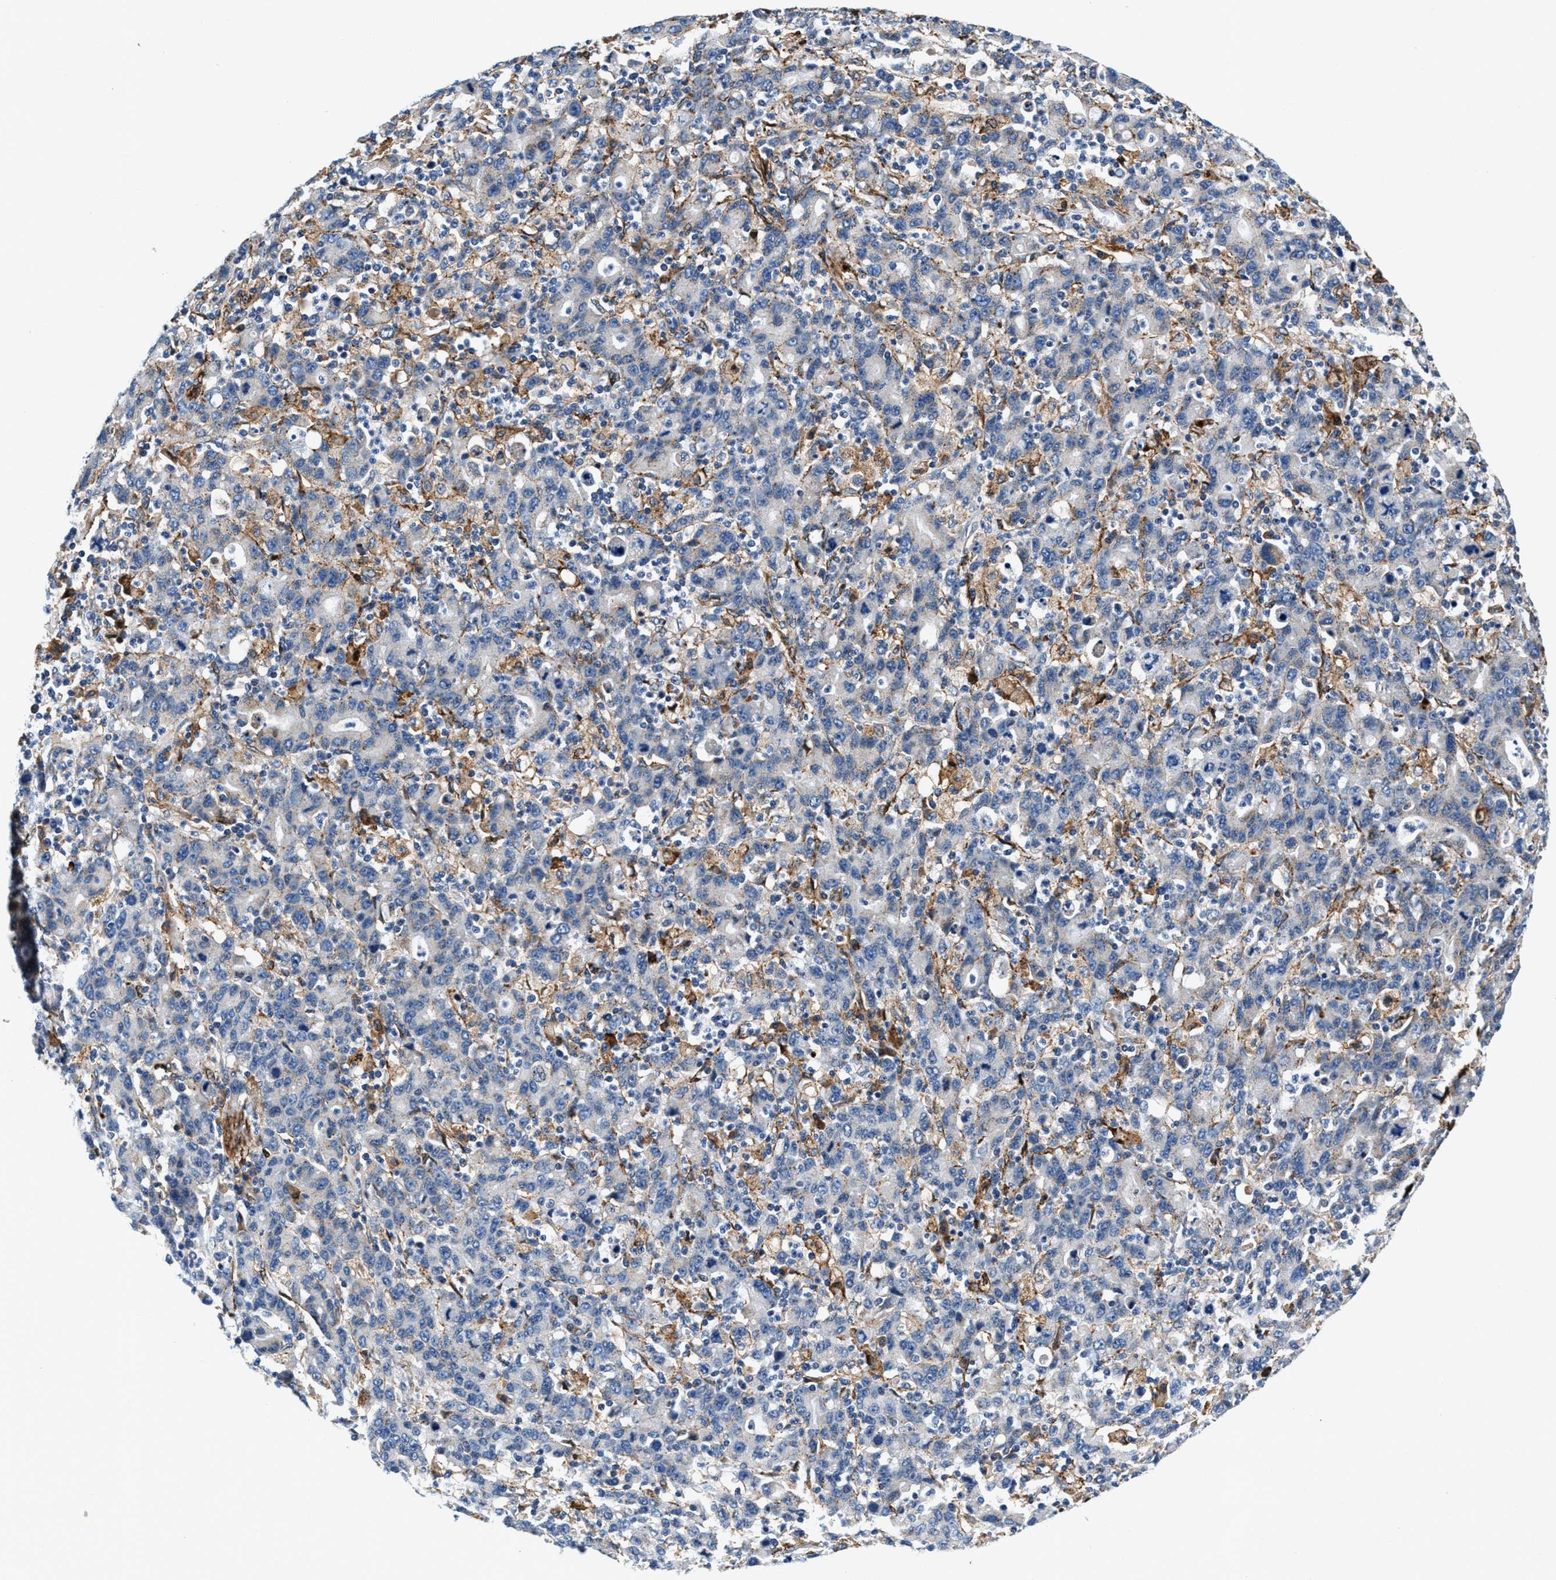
{"staining": {"intensity": "negative", "quantity": "none", "location": "none"}, "tissue": "stomach cancer", "cell_type": "Tumor cells", "image_type": "cancer", "snomed": [{"axis": "morphology", "description": "Adenocarcinoma, NOS"}, {"axis": "topography", "description": "Stomach, upper"}], "caption": "Human stomach cancer (adenocarcinoma) stained for a protein using immunohistochemistry reveals no staining in tumor cells.", "gene": "SLFN11", "patient": {"sex": "male", "age": 69}}